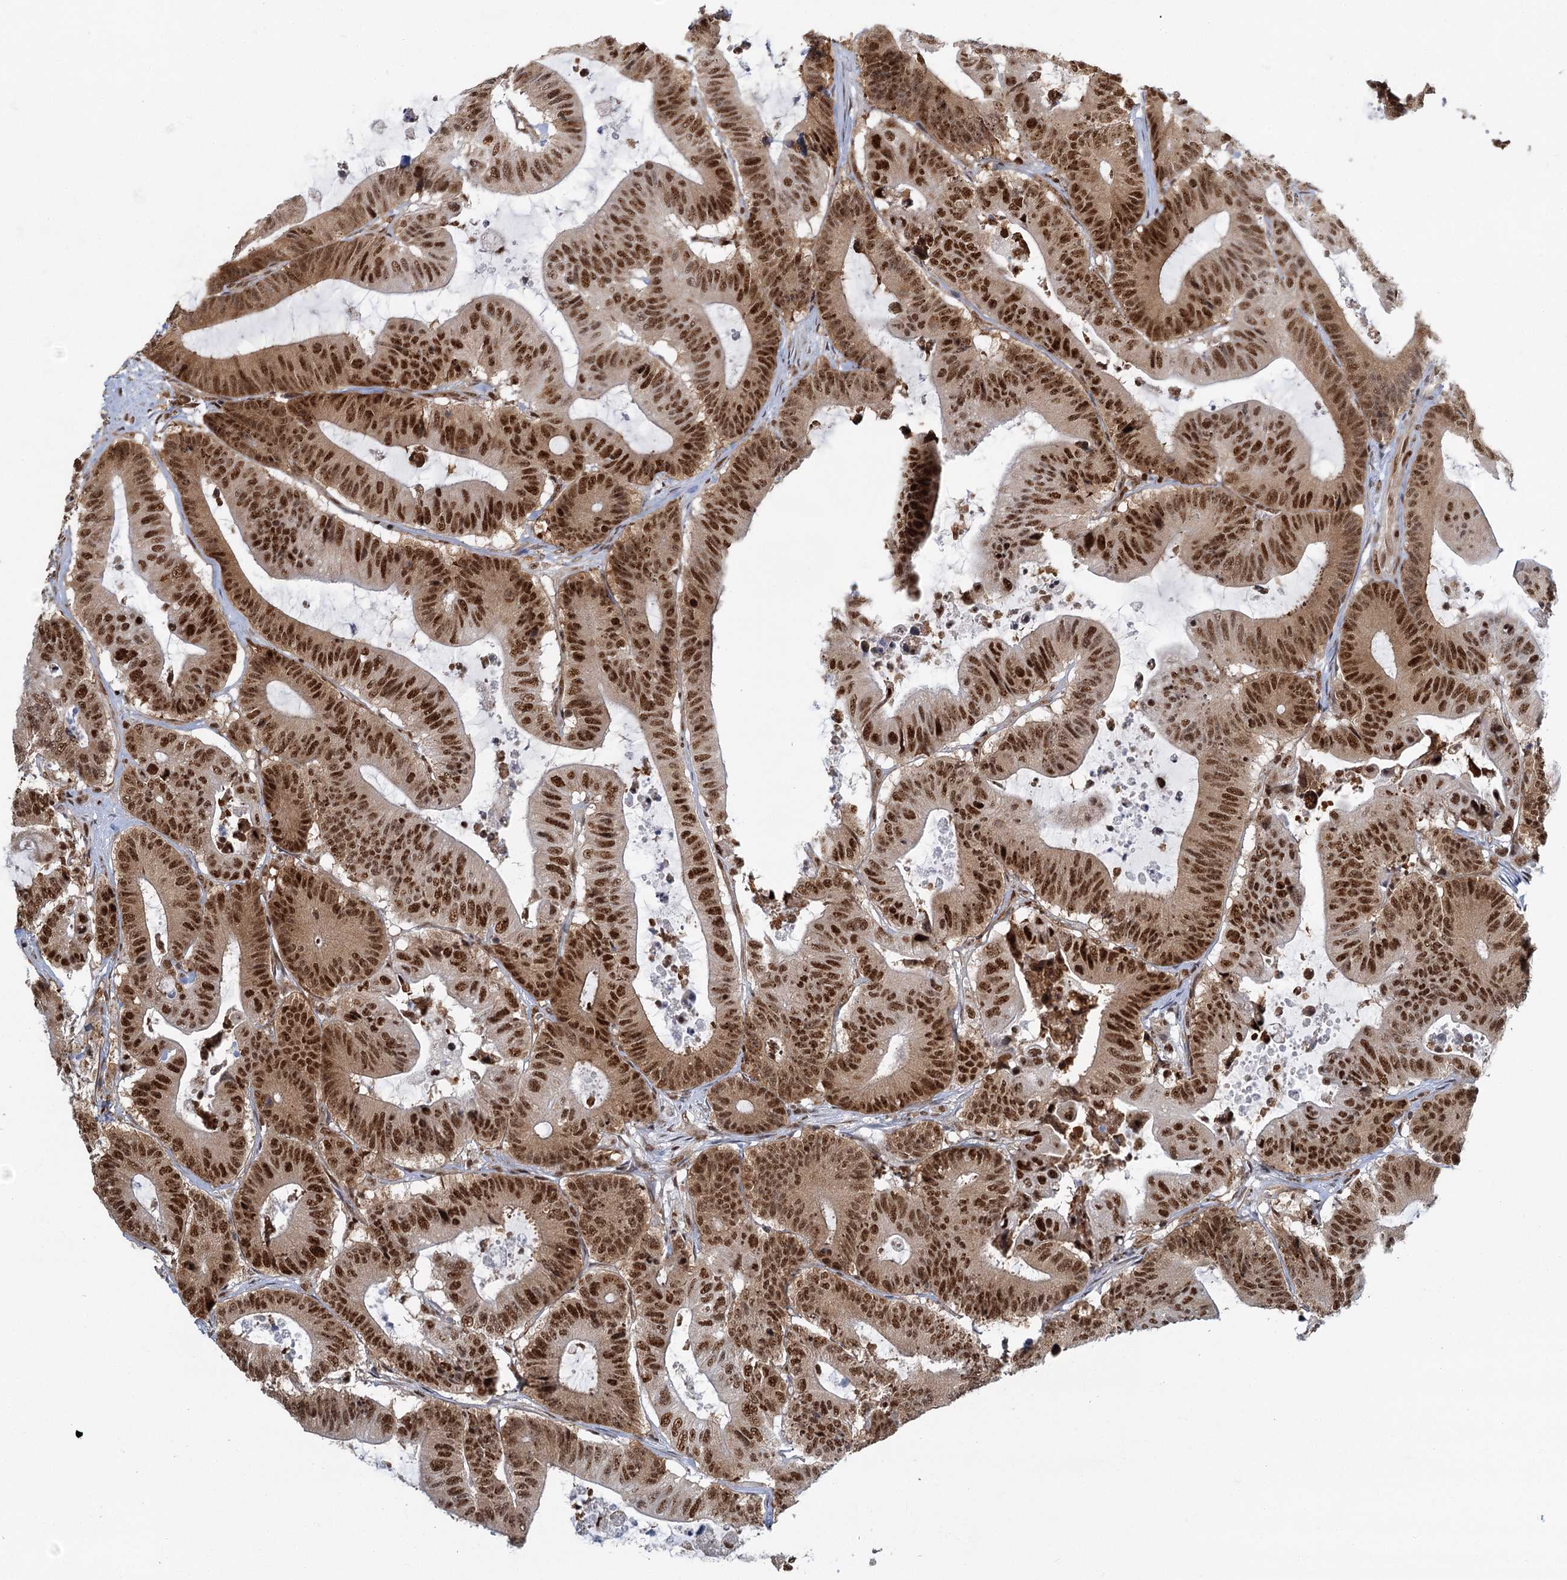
{"staining": {"intensity": "strong", "quantity": ">75%", "location": "cytoplasmic/membranous,nuclear"}, "tissue": "colorectal cancer", "cell_type": "Tumor cells", "image_type": "cancer", "snomed": [{"axis": "morphology", "description": "Adenocarcinoma, NOS"}, {"axis": "topography", "description": "Colon"}], "caption": "Human colorectal cancer (adenocarcinoma) stained with a brown dye exhibits strong cytoplasmic/membranous and nuclear positive expression in about >75% of tumor cells.", "gene": "GPATCH11", "patient": {"sex": "female", "age": 84}}